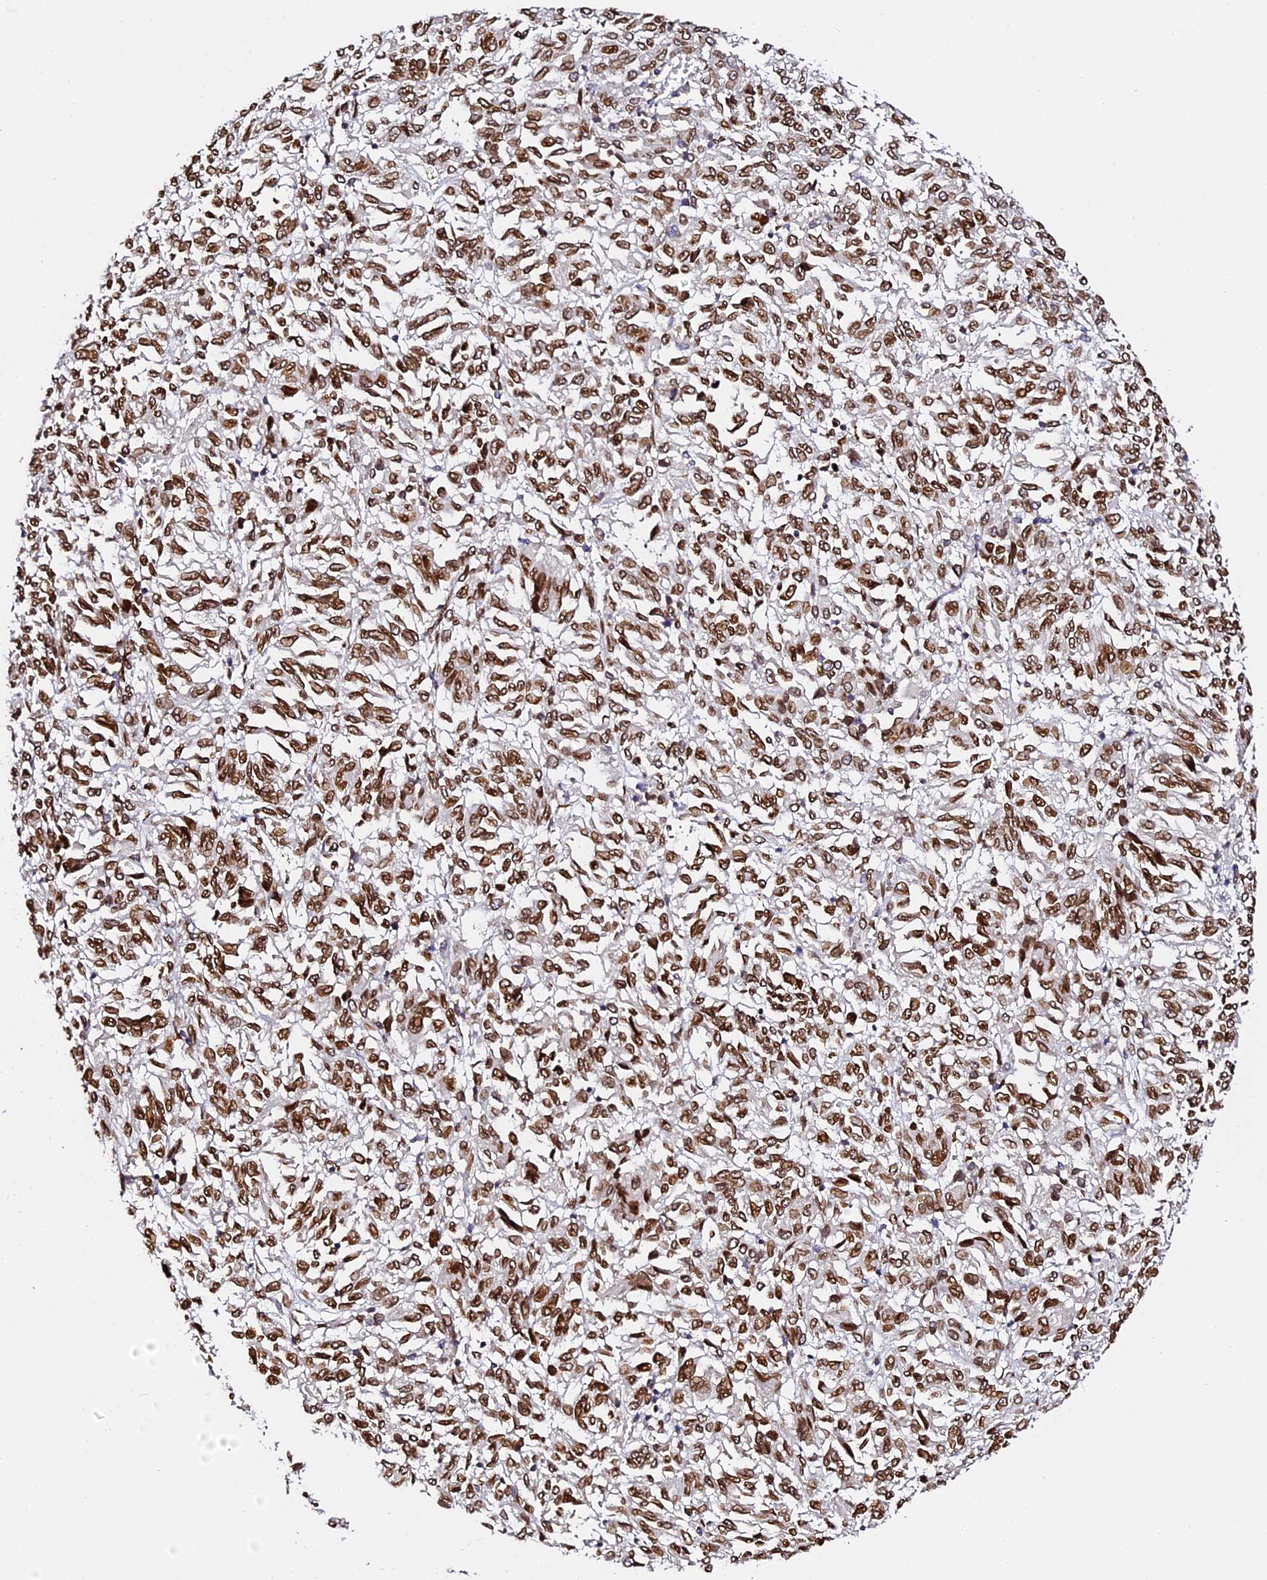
{"staining": {"intensity": "strong", "quantity": ">75%", "location": "cytoplasmic/membranous,nuclear"}, "tissue": "melanoma", "cell_type": "Tumor cells", "image_type": "cancer", "snomed": [{"axis": "morphology", "description": "Malignant melanoma, Metastatic site"}, {"axis": "topography", "description": "Lung"}], "caption": "Tumor cells demonstrate high levels of strong cytoplasmic/membranous and nuclear expression in approximately >75% of cells in melanoma.", "gene": "ANAPC5", "patient": {"sex": "male", "age": 64}}